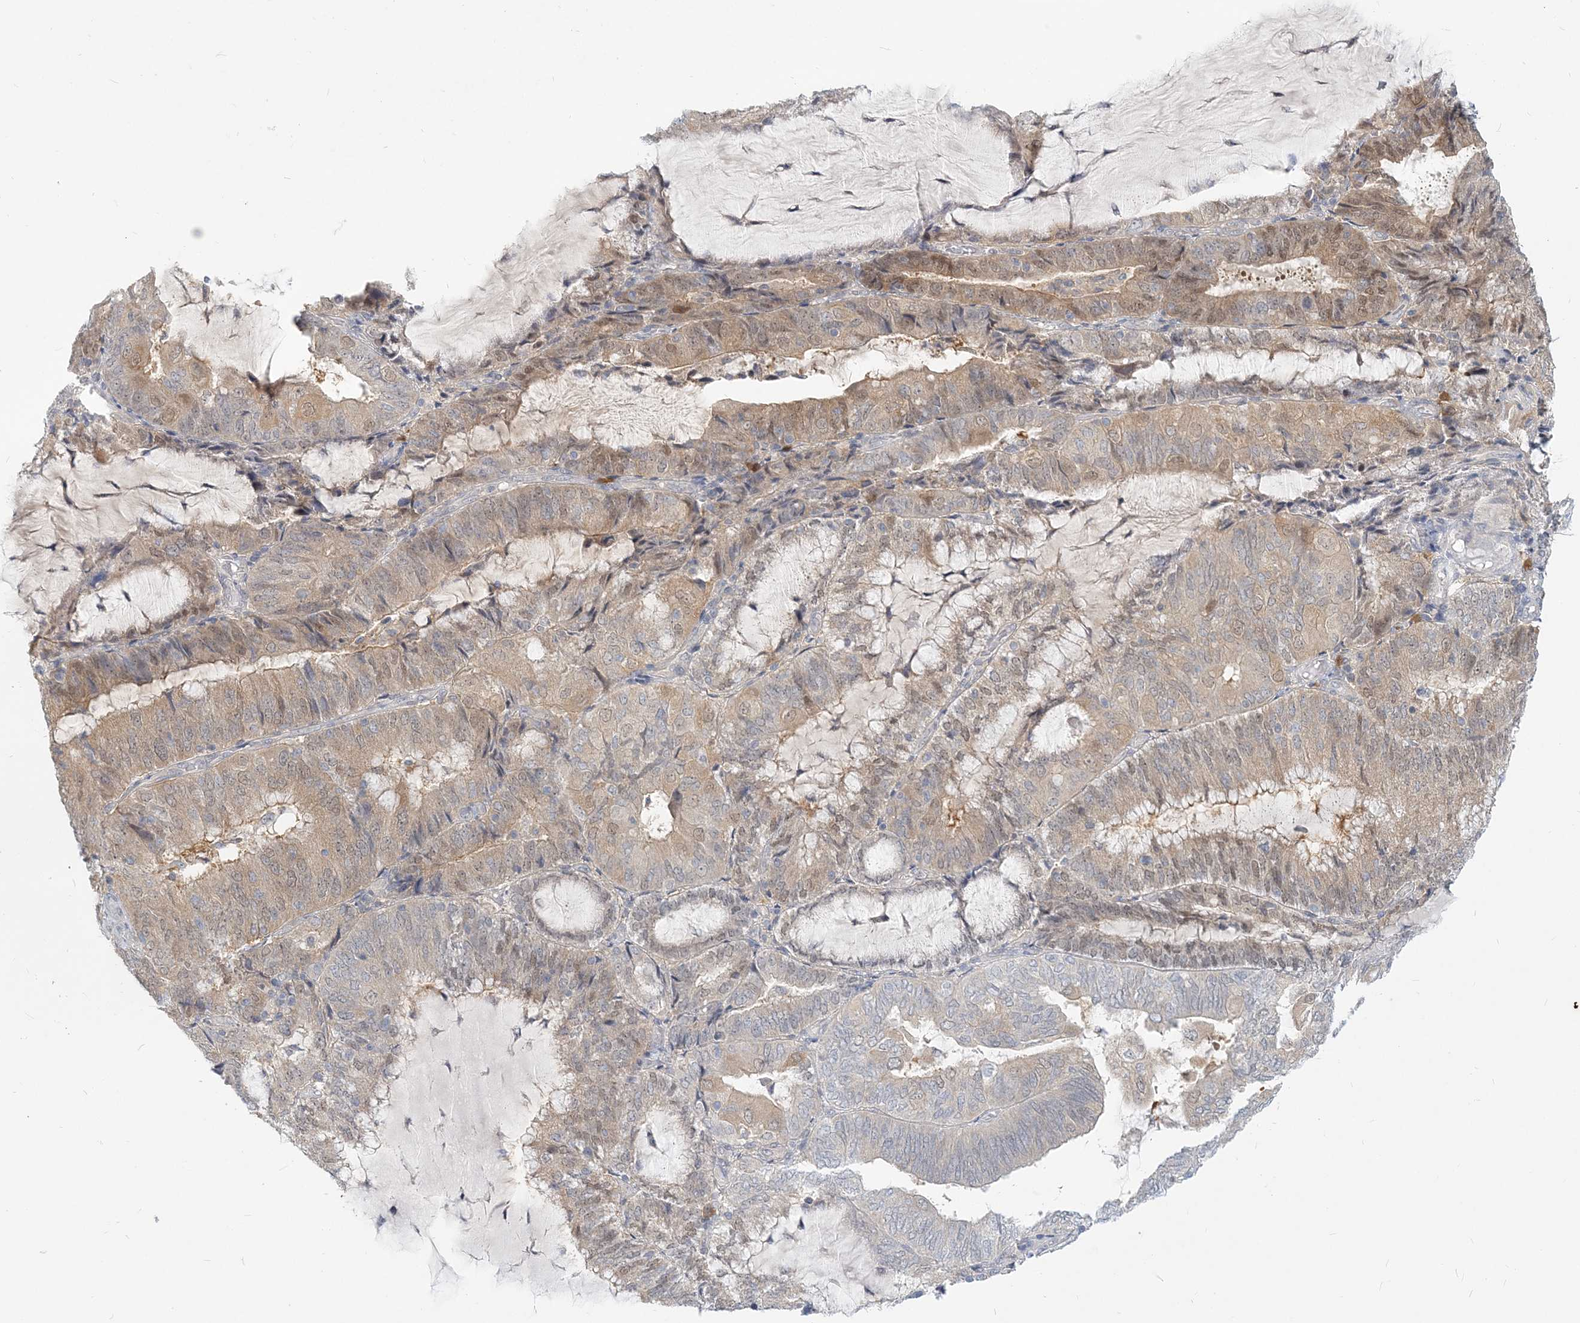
{"staining": {"intensity": "weak", "quantity": "<25%", "location": "cytoplasmic/membranous"}, "tissue": "endometrial cancer", "cell_type": "Tumor cells", "image_type": "cancer", "snomed": [{"axis": "morphology", "description": "Adenocarcinoma, NOS"}, {"axis": "topography", "description": "Endometrium"}], "caption": "Adenocarcinoma (endometrial) stained for a protein using IHC shows no positivity tumor cells.", "gene": "GMPPA", "patient": {"sex": "female", "age": 81}}